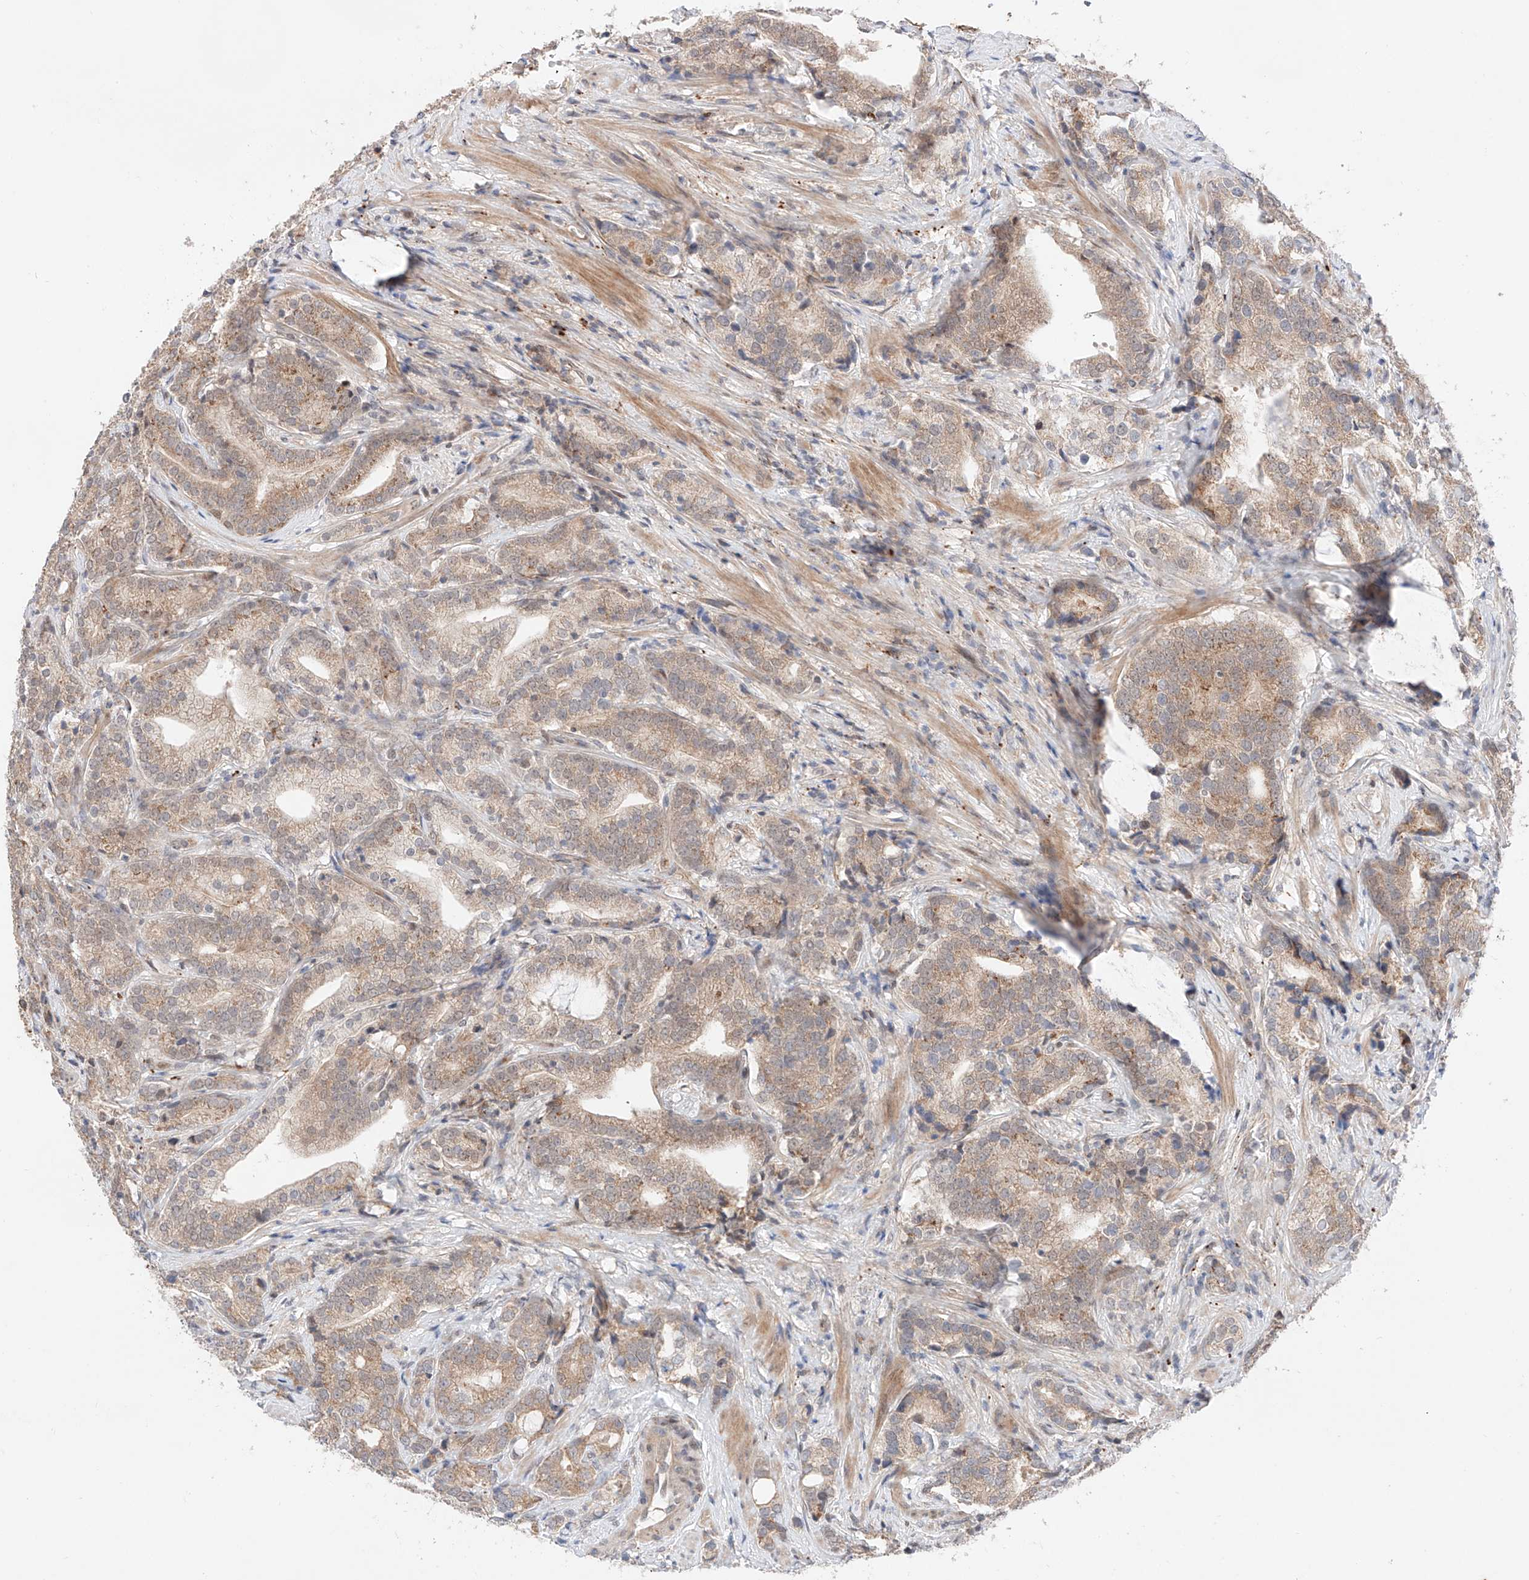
{"staining": {"intensity": "moderate", "quantity": "25%-75%", "location": "cytoplasmic/membranous"}, "tissue": "prostate cancer", "cell_type": "Tumor cells", "image_type": "cancer", "snomed": [{"axis": "morphology", "description": "Adenocarcinoma, High grade"}, {"axis": "topography", "description": "Prostate"}], "caption": "Adenocarcinoma (high-grade) (prostate) stained with a protein marker displays moderate staining in tumor cells.", "gene": "GCNT1", "patient": {"sex": "male", "age": 57}}